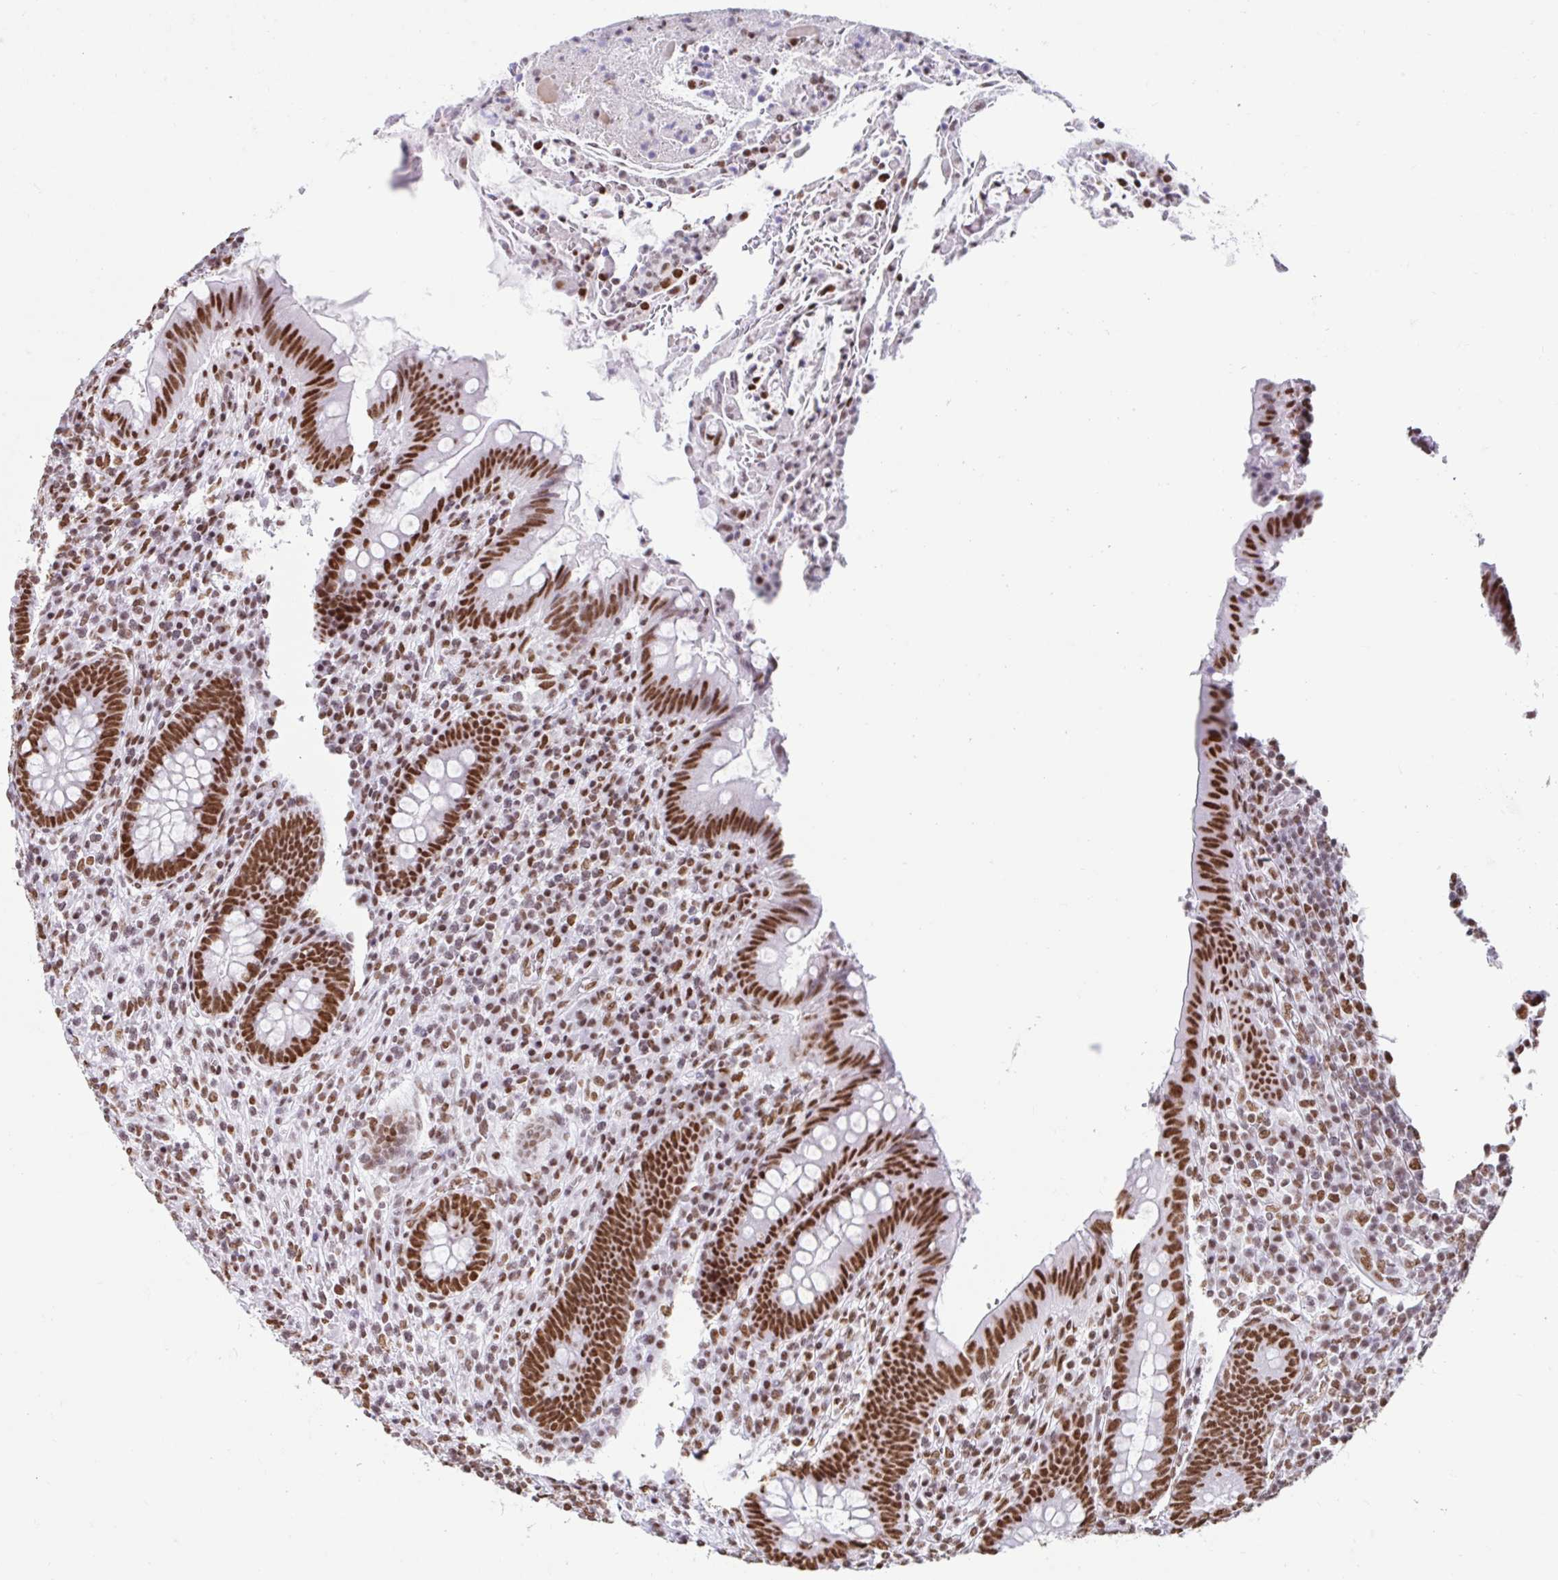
{"staining": {"intensity": "strong", "quantity": ">75%", "location": "nuclear"}, "tissue": "appendix", "cell_type": "Glandular cells", "image_type": "normal", "snomed": [{"axis": "morphology", "description": "Normal tissue, NOS"}, {"axis": "topography", "description": "Appendix"}], "caption": "Immunohistochemistry of unremarkable human appendix demonstrates high levels of strong nuclear expression in approximately >75% of glandular cells.", "gene": "KHDRBS1", "patient": {"sex": "female", "age": 43}}